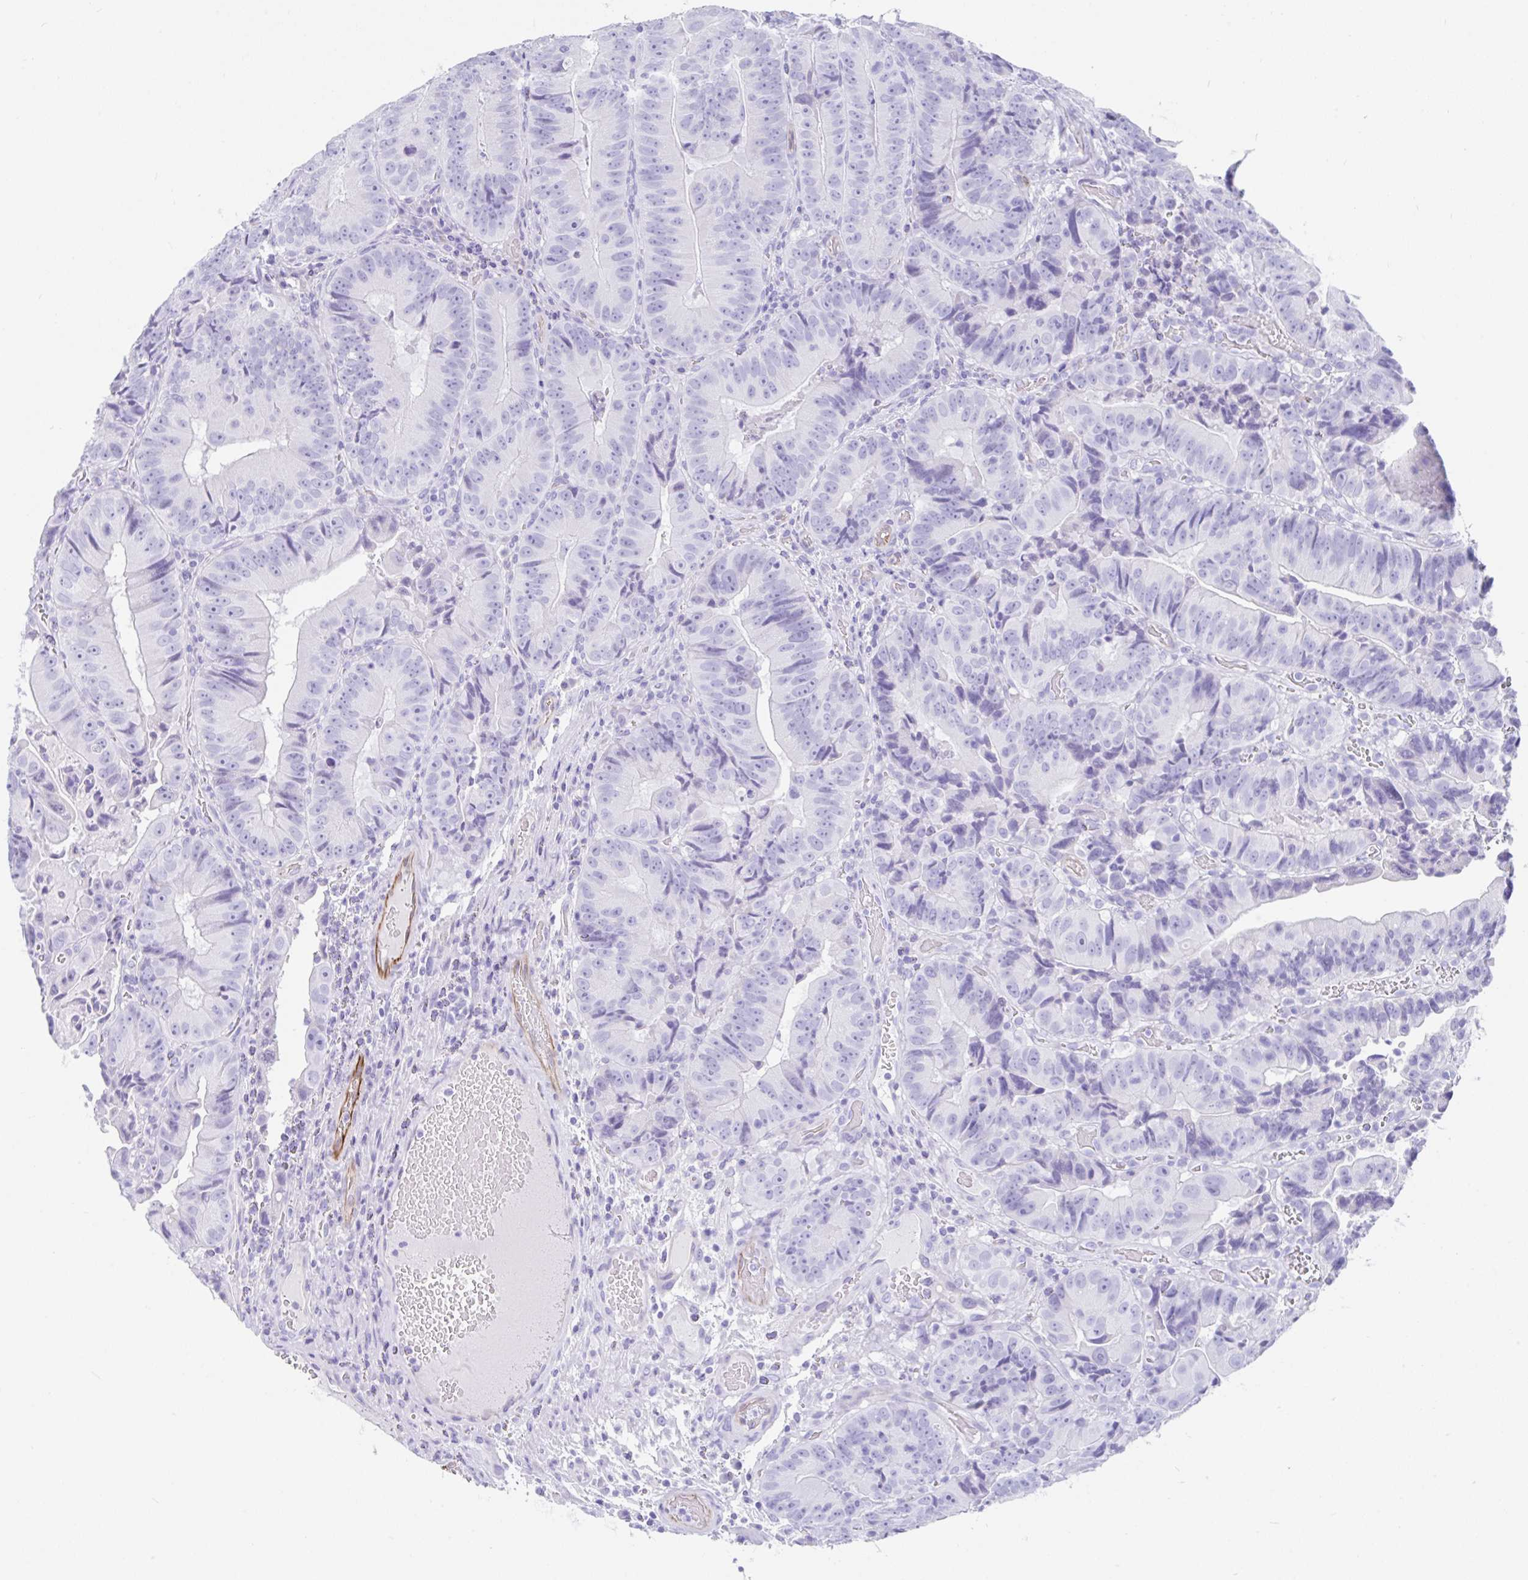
{"staining": {"intensity": "negative", "quantity": "none", "location": "none"}, "tissue": "colorectal cancer", "cell_type": "Tumor cells", "image_type": "cancer", "snomed": [{"axis": "morphology", "description": "Adenocarcinoma, NOS"}, {"axis": "topography", "description": "Colon"}], "caption": "DAB (3,3'-diaminobenzidine) immunohistochemical staining of colorectal cancer exhibits no significant staining in tumor cells.", "gene": "FAM107A", "patient": {"sex": "female", "age": 86}}